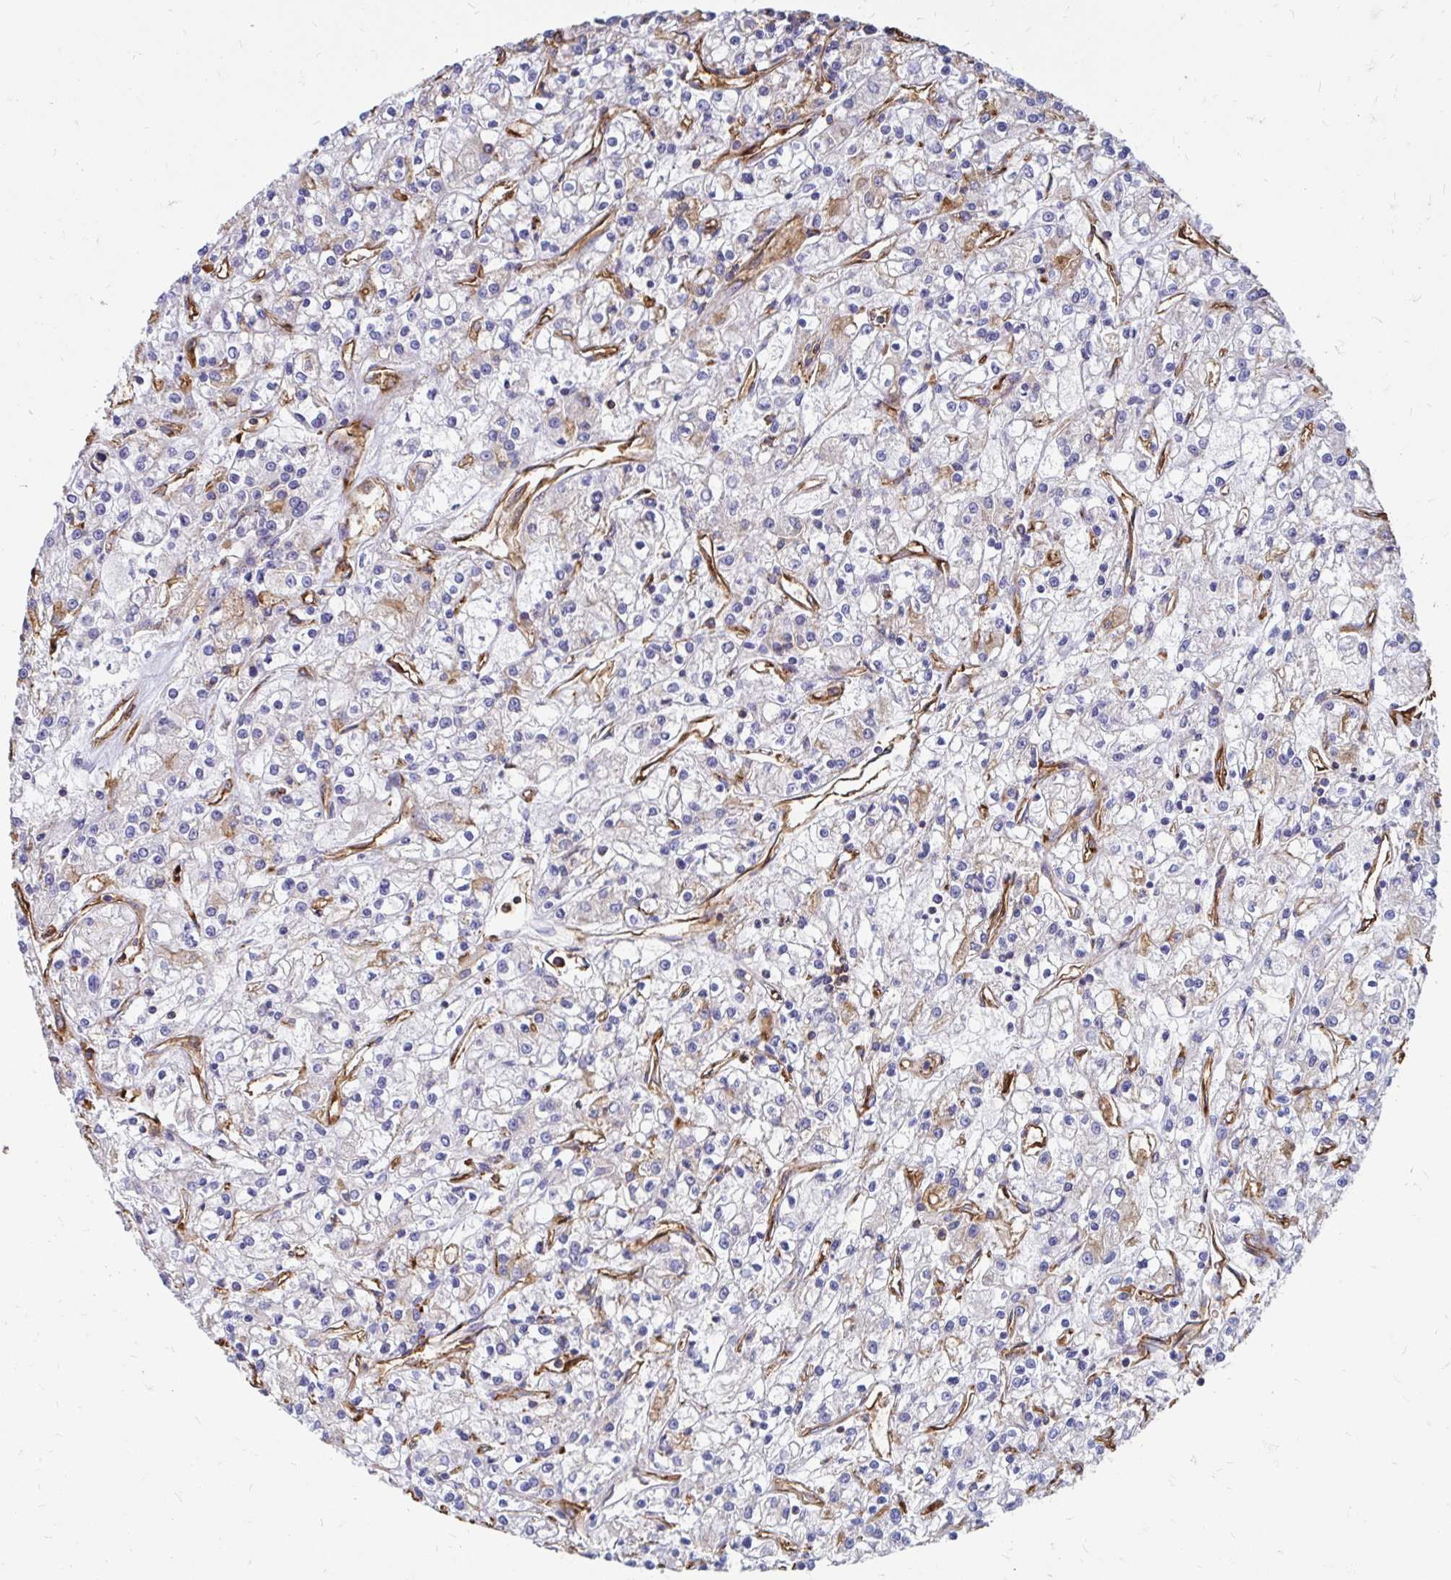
{"staining": {"intensity": "negative", "quantity": "none", "location": "none"}, "tissue": "renal cancer", "cell_type": "Tumor cells", "image_type": "cancer", "snomed": [{"axis": "morphology", "description": "Adenocarcinoma, NOS"}, {"axis": "topography", "description": "Kidney"}], "caption": "Renal adenocarcinoma stained for a protein using immunohistochemistry (IHC) exhibits no expression tumor cells.", "gene": "CLTC", "patient": {"sex": "female", "age": 59}}